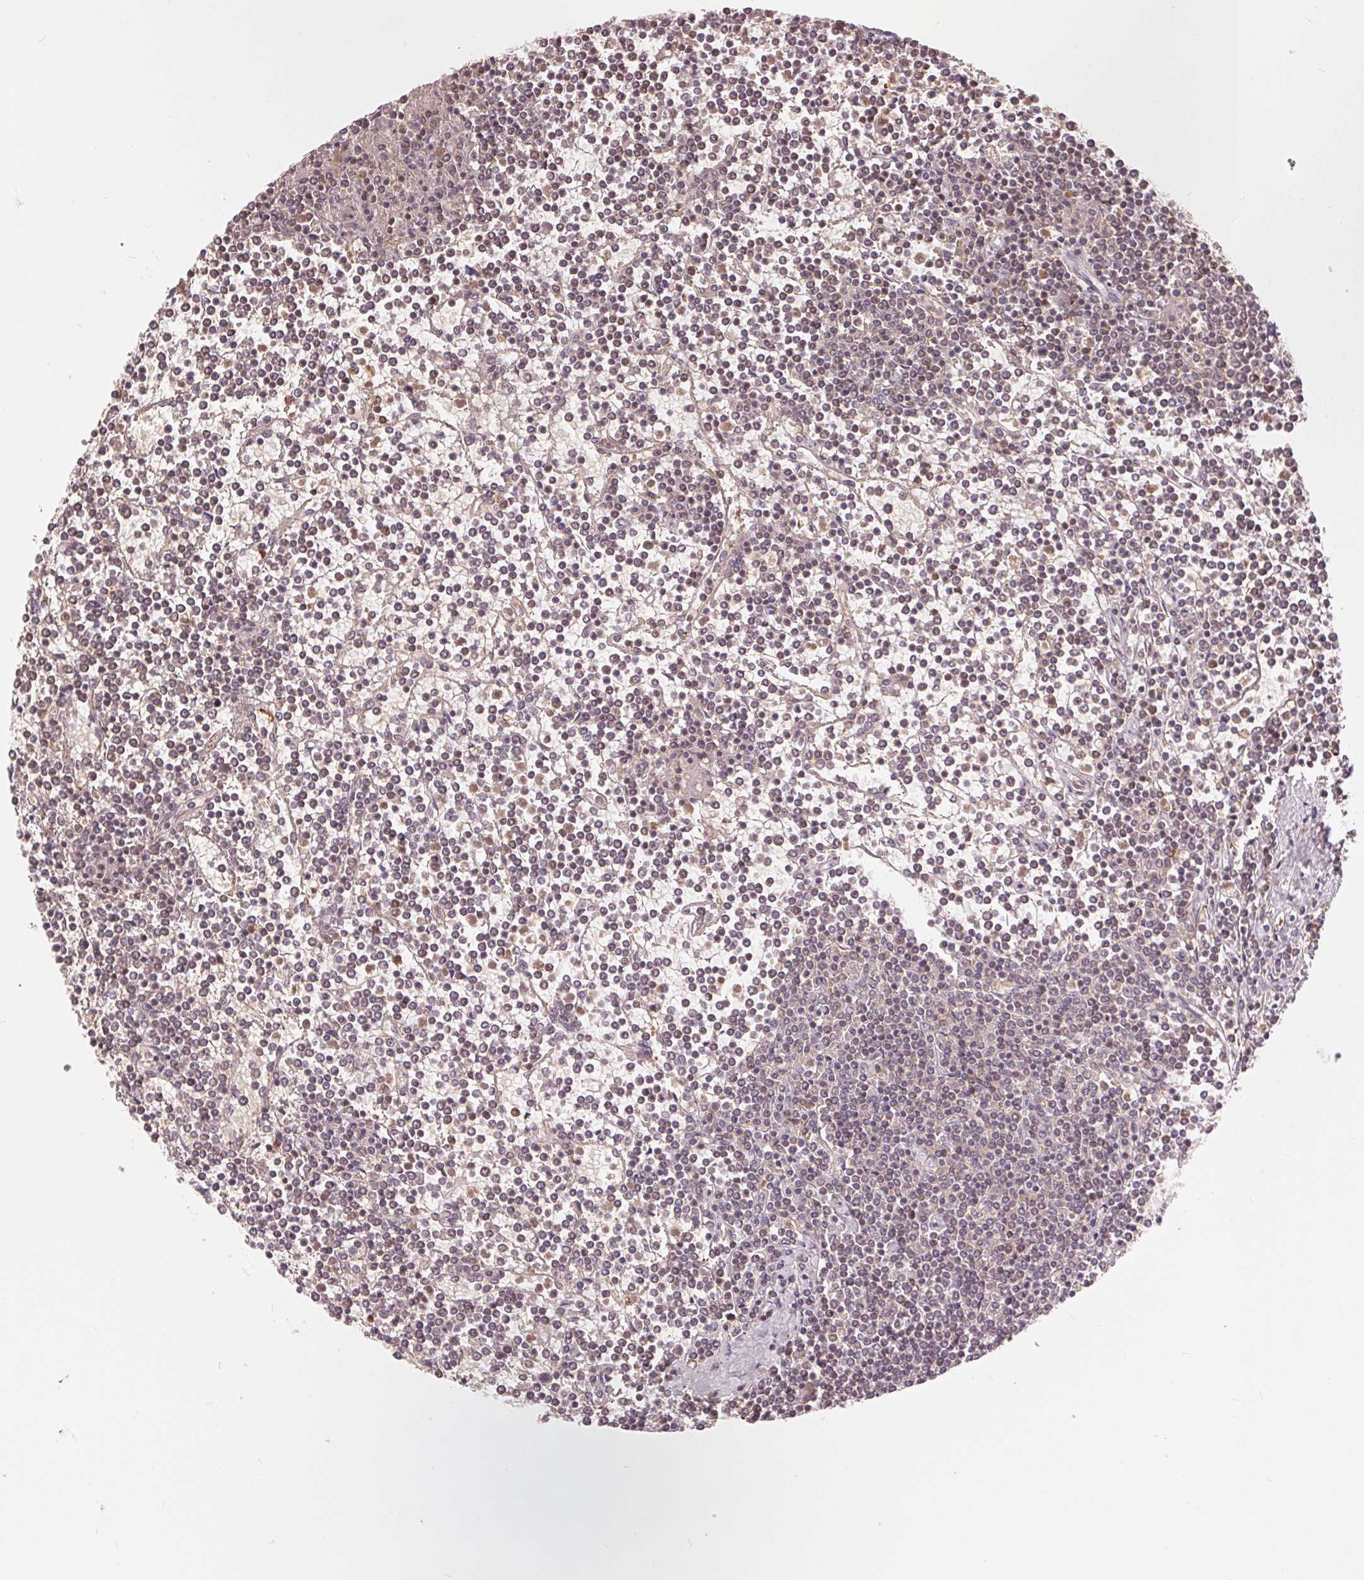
{"staining": {"intensity": "weak", "quantity": ">75%", "location": "nuclear"}, "tissue": "lymphoma", "cell_type": "Tumor cells", "image_type": "cancer", "snomed": [{"axis": "morphology", "description": "Malignant lymphoma, non-Hodgkin's type, Low grade"}, {"axis": "topography", "description": "Spleen"}], "caption": "Lymphoma stained with DAB immunohistochemistry demonstrates low levels of weak nuclear staining in approximately >75% of tumor cells.", "gene": "TMEM273", "patient": {"sex": "female", "age": 19}}